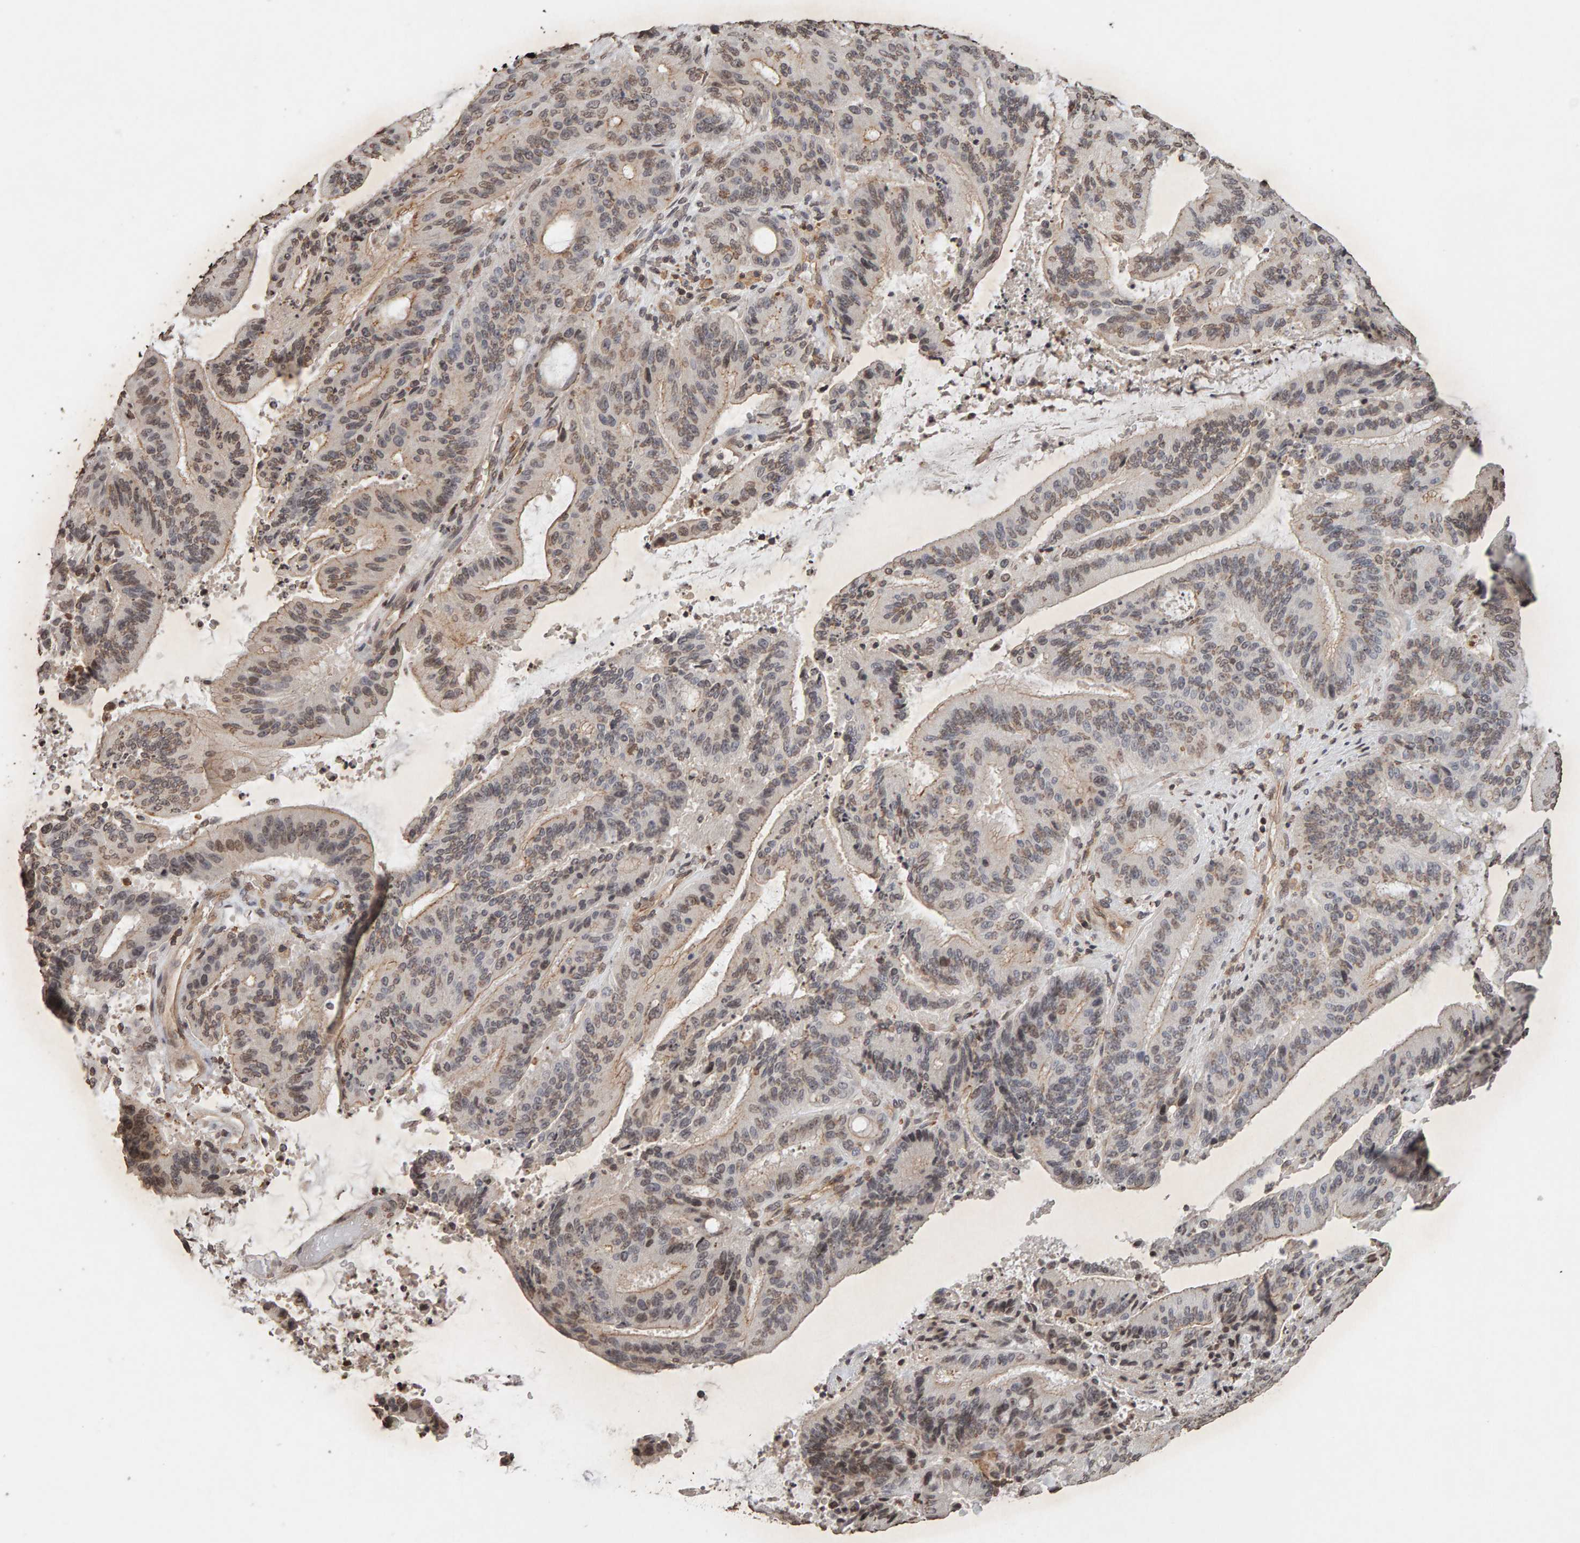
{"staining": {"intensity": "weak", "quantity": ">75%", "location": "cytoplasmic/membranous,nuclear"}, "tissue": "liver cancer", "cell_type": "Tumor cells", "image_type": "cancer", "snomed": [{"axis": "morphology", "description": "Normal tissue, NOS"}, {"axis": "morphology", "description": "Cholangiocarcinoma"}, {"axis": "topography", "description": "Liver"}, {"axis": "topography", "description": "Peripheral nerve tissue"}], "caption": "Cholangiocarcinoma (liver) stained for a protein demonstrates weak cytoplasmic/membranous and nuclear positivity in tumor cells.", "gene": "DNAJB5", "patient": {"sex": "female", "age": 73}}